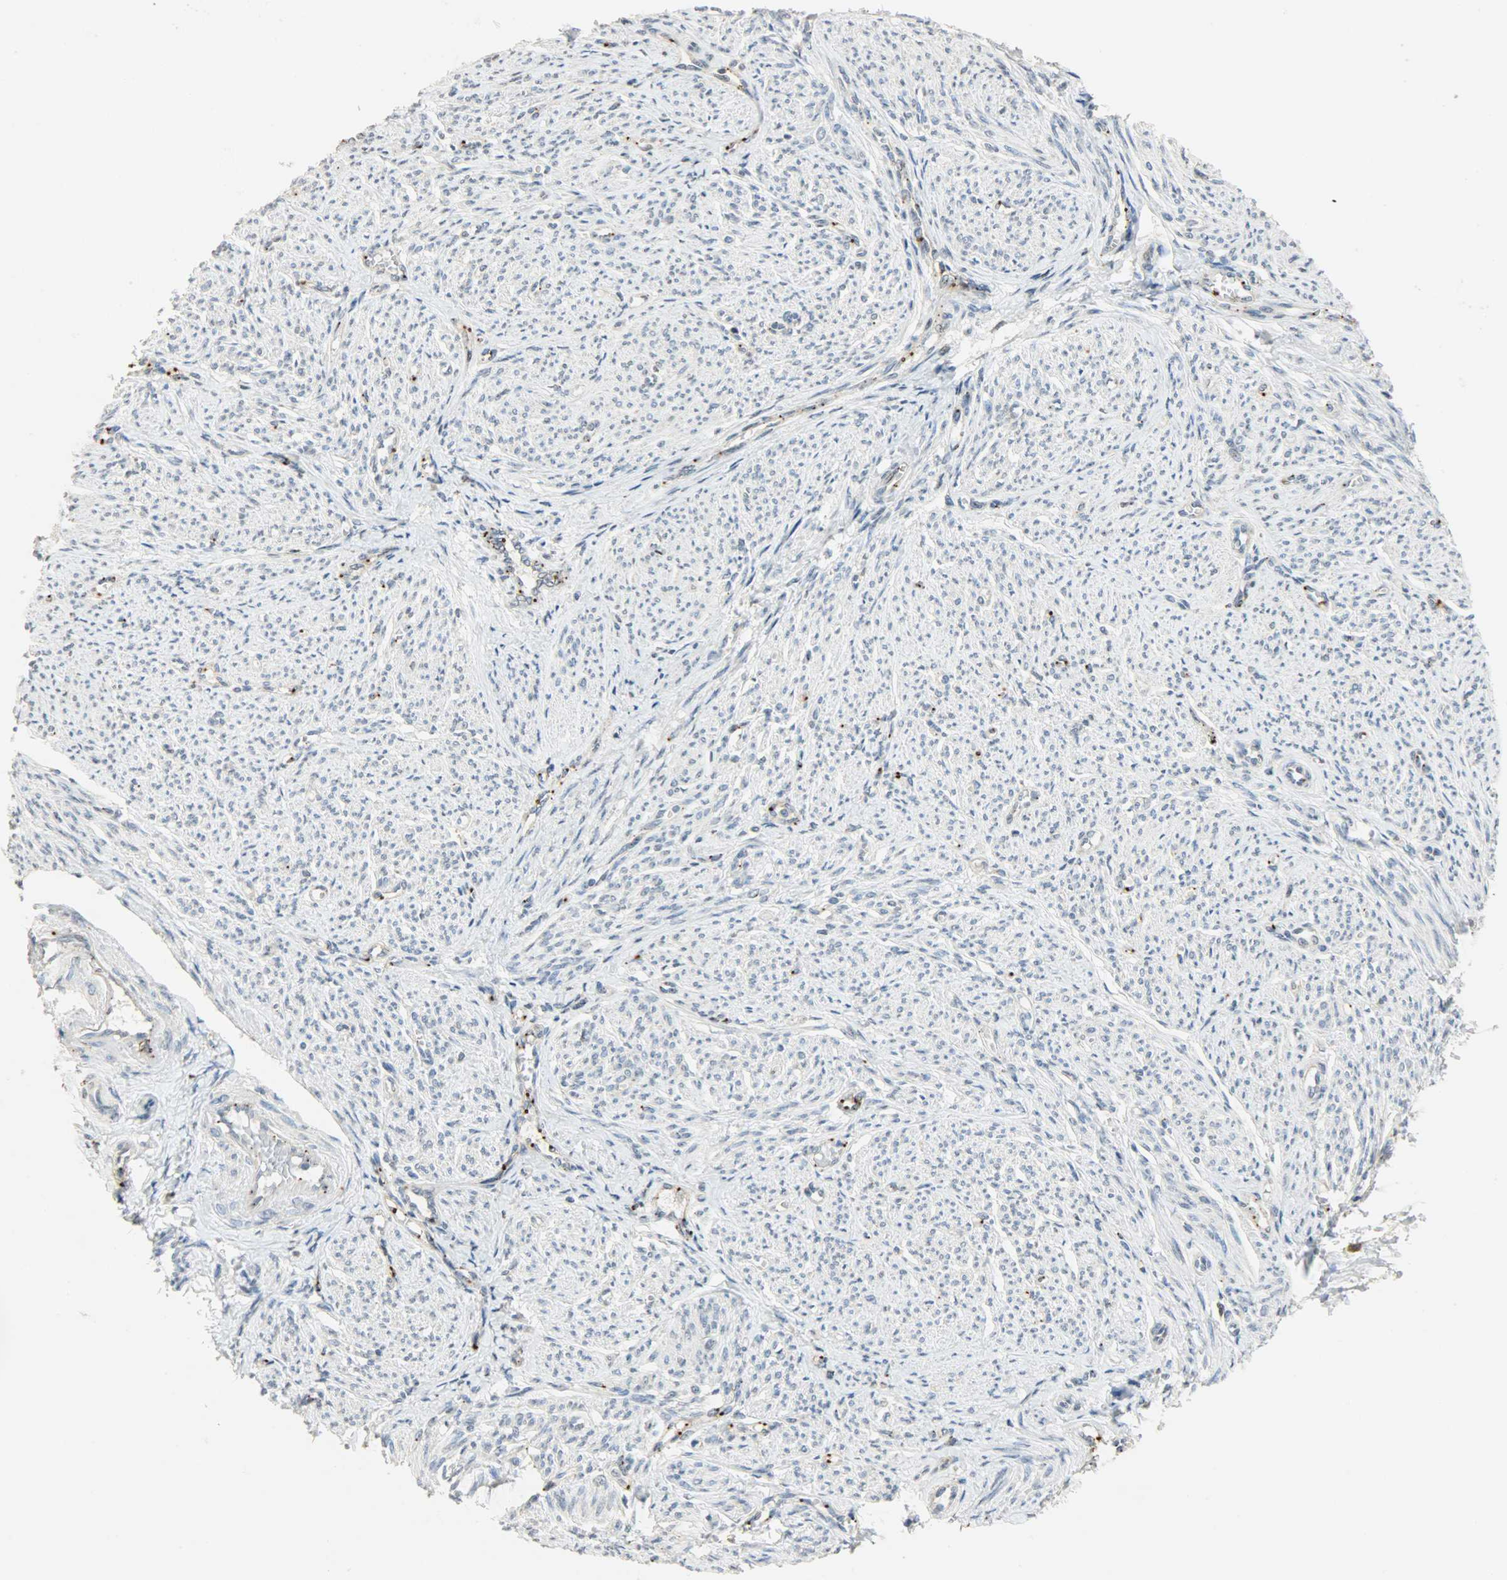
{"staining": {"intensity": "negative", "quantity": "none", "location": "none"}, "tissue": "smooth muscle", "cell_type": "Smooth muscle cells", "image_type": "normal", "snomed": [{"axis": "morphology", "description": "Normal tissue, NOS"}, {"axis": "topography", "description": "Smooth muscle"}], "caption": "A histopathology image of human smooth muscle is negative for staining in smooth muscle cells. The staining was performed using DAB (3,3'-diaminobenzidine) to visualize the protein expression in brown, while the nuclei were stained in blue with hematoxylin (Magnification: 20x).", "gene": "GIT2", "patient": {"sex": "female", "age": 65}}